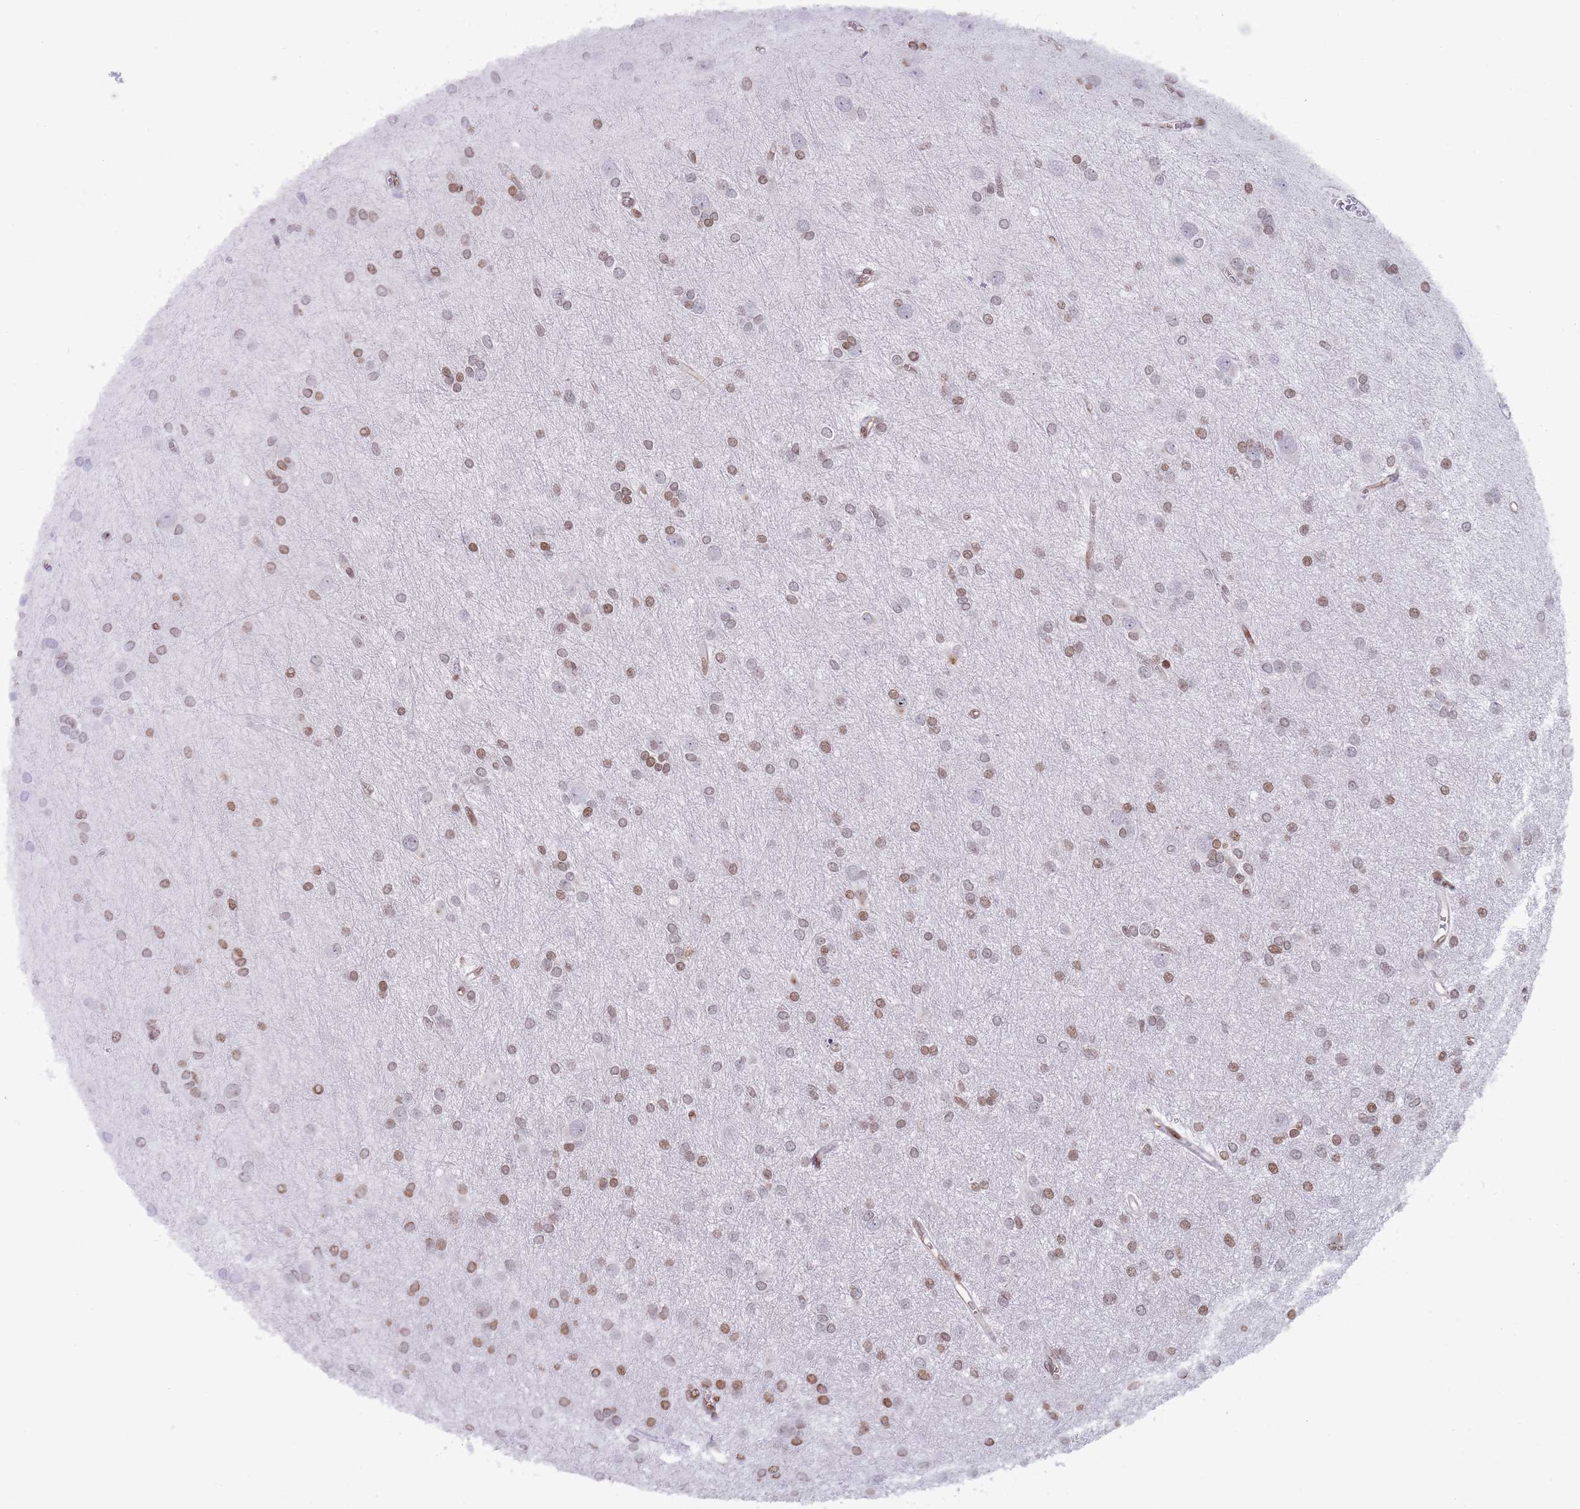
{"staining": {"intensity": "moderate", "quantity": "25%-75%", "location": "nuclear"}, "tissue": "glioma", "cell_type": "Tumor cells", "image_type": "cancer", "snomed": [{"axis": "morphology", "description": "Glioma, malignant, High grade"}, {"axis": "topography", "description": "Brain"}], "caption": "The immunohistochemical stain labels moderate nuclear expression in tumor cells of malignant high-grade glioma tissue. The staining was performed using DAB (3,3'-diaminobenzidine), with brown indicating positive protein expression. Nuclei are stained blue with hematoxylin.", "gene": "HDAC8", "patient": {"sex": "female", "age": 50}}